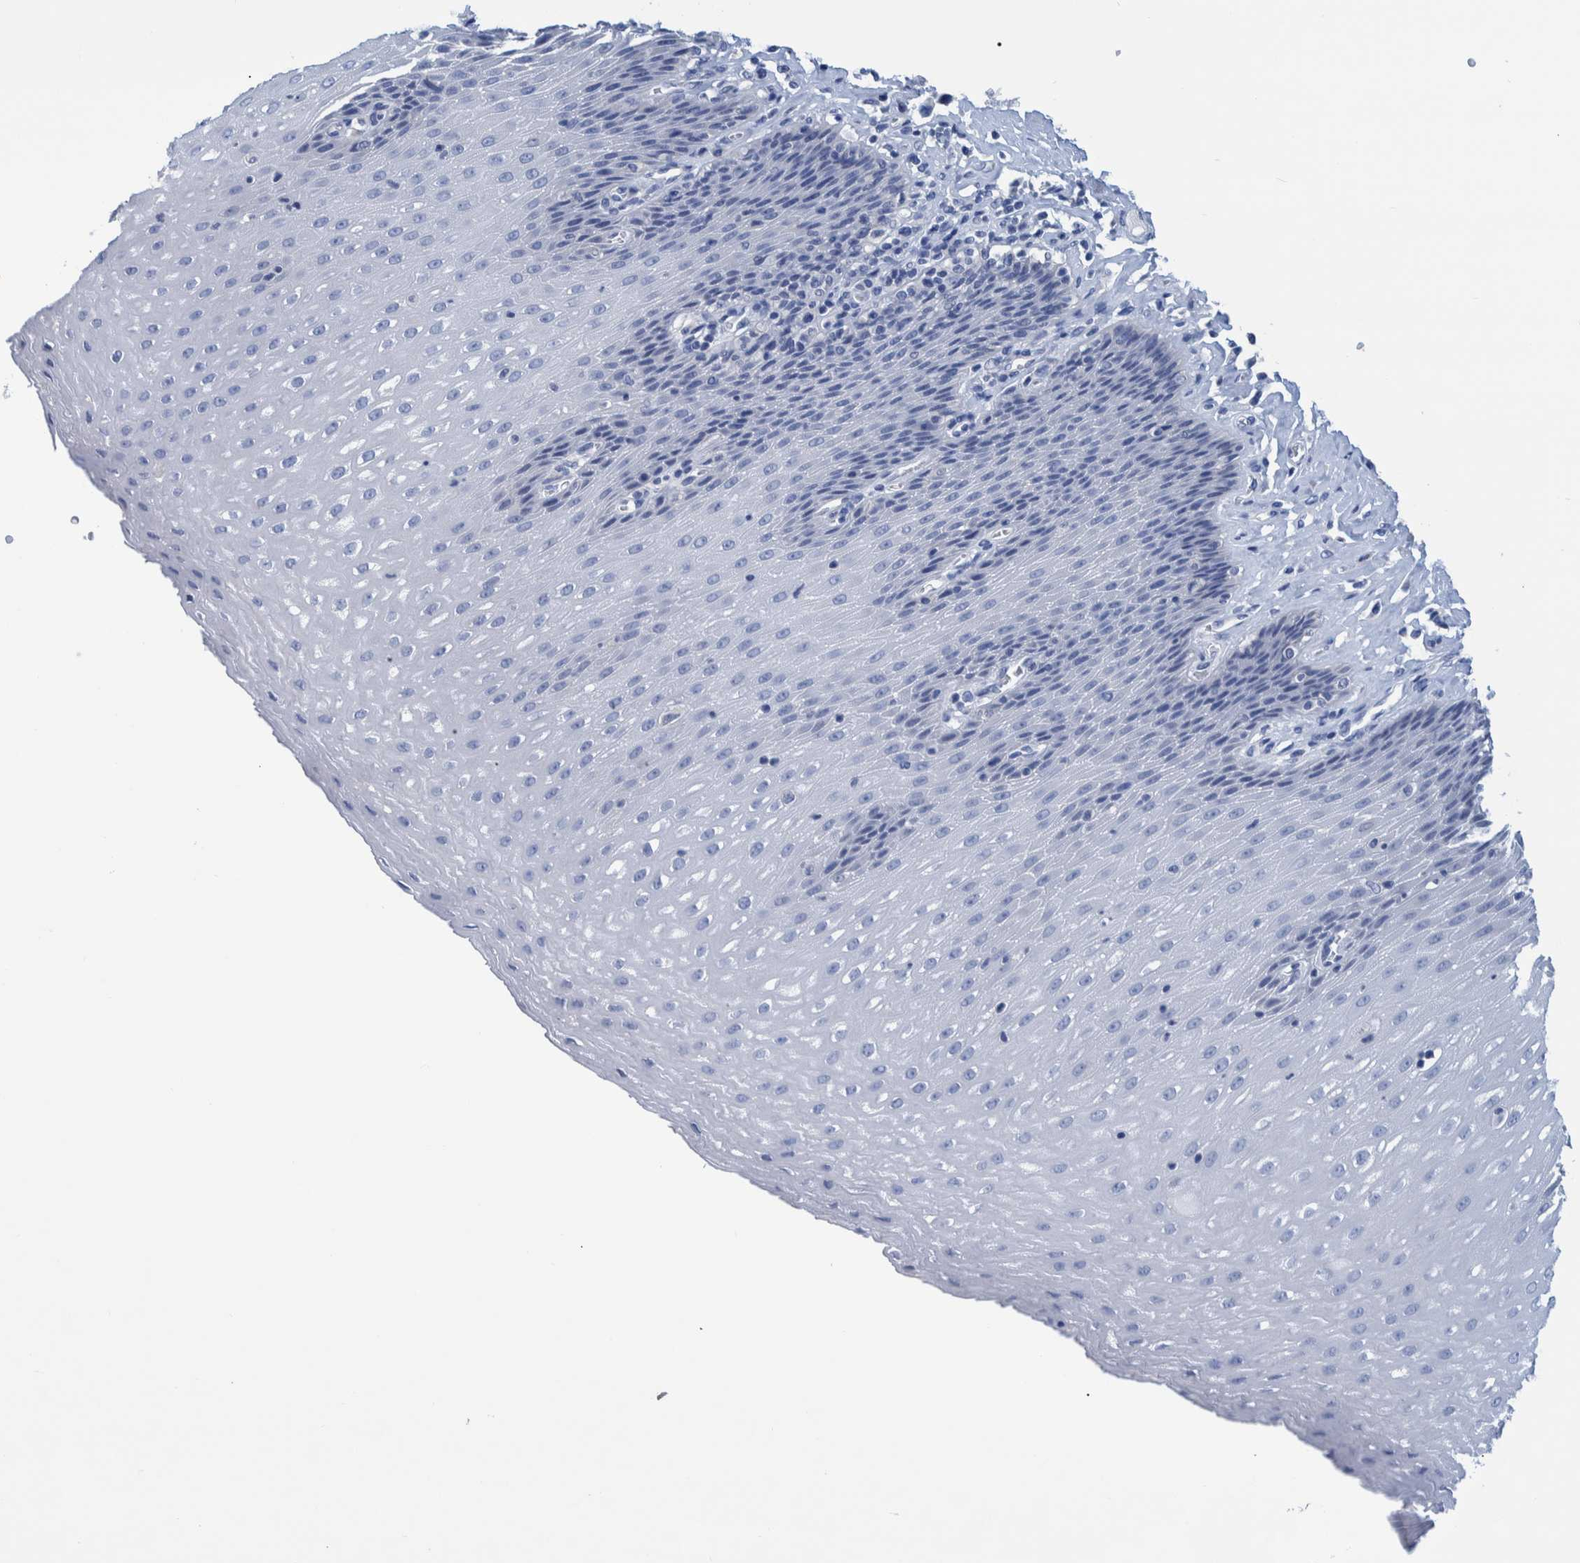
{"staining": {"intensity": "negative", "quantity": "none", "location": "none"}, "tissue": "esophagus", "cell_type": "Squamous epithelial cells", "image_type": "normal", "snomed": [{"axis": "morphology", "description": "Normal tissue, NOS"}, {"axis": "topography", "description": "Esophagus"}], "caption": "IHC micrograph of normal esophagus stained for a protein (brown), which displays no positivity in squamous epithelial cells.", "gene": "MKS1", "patient": {"sex": "female", "age": 61}}